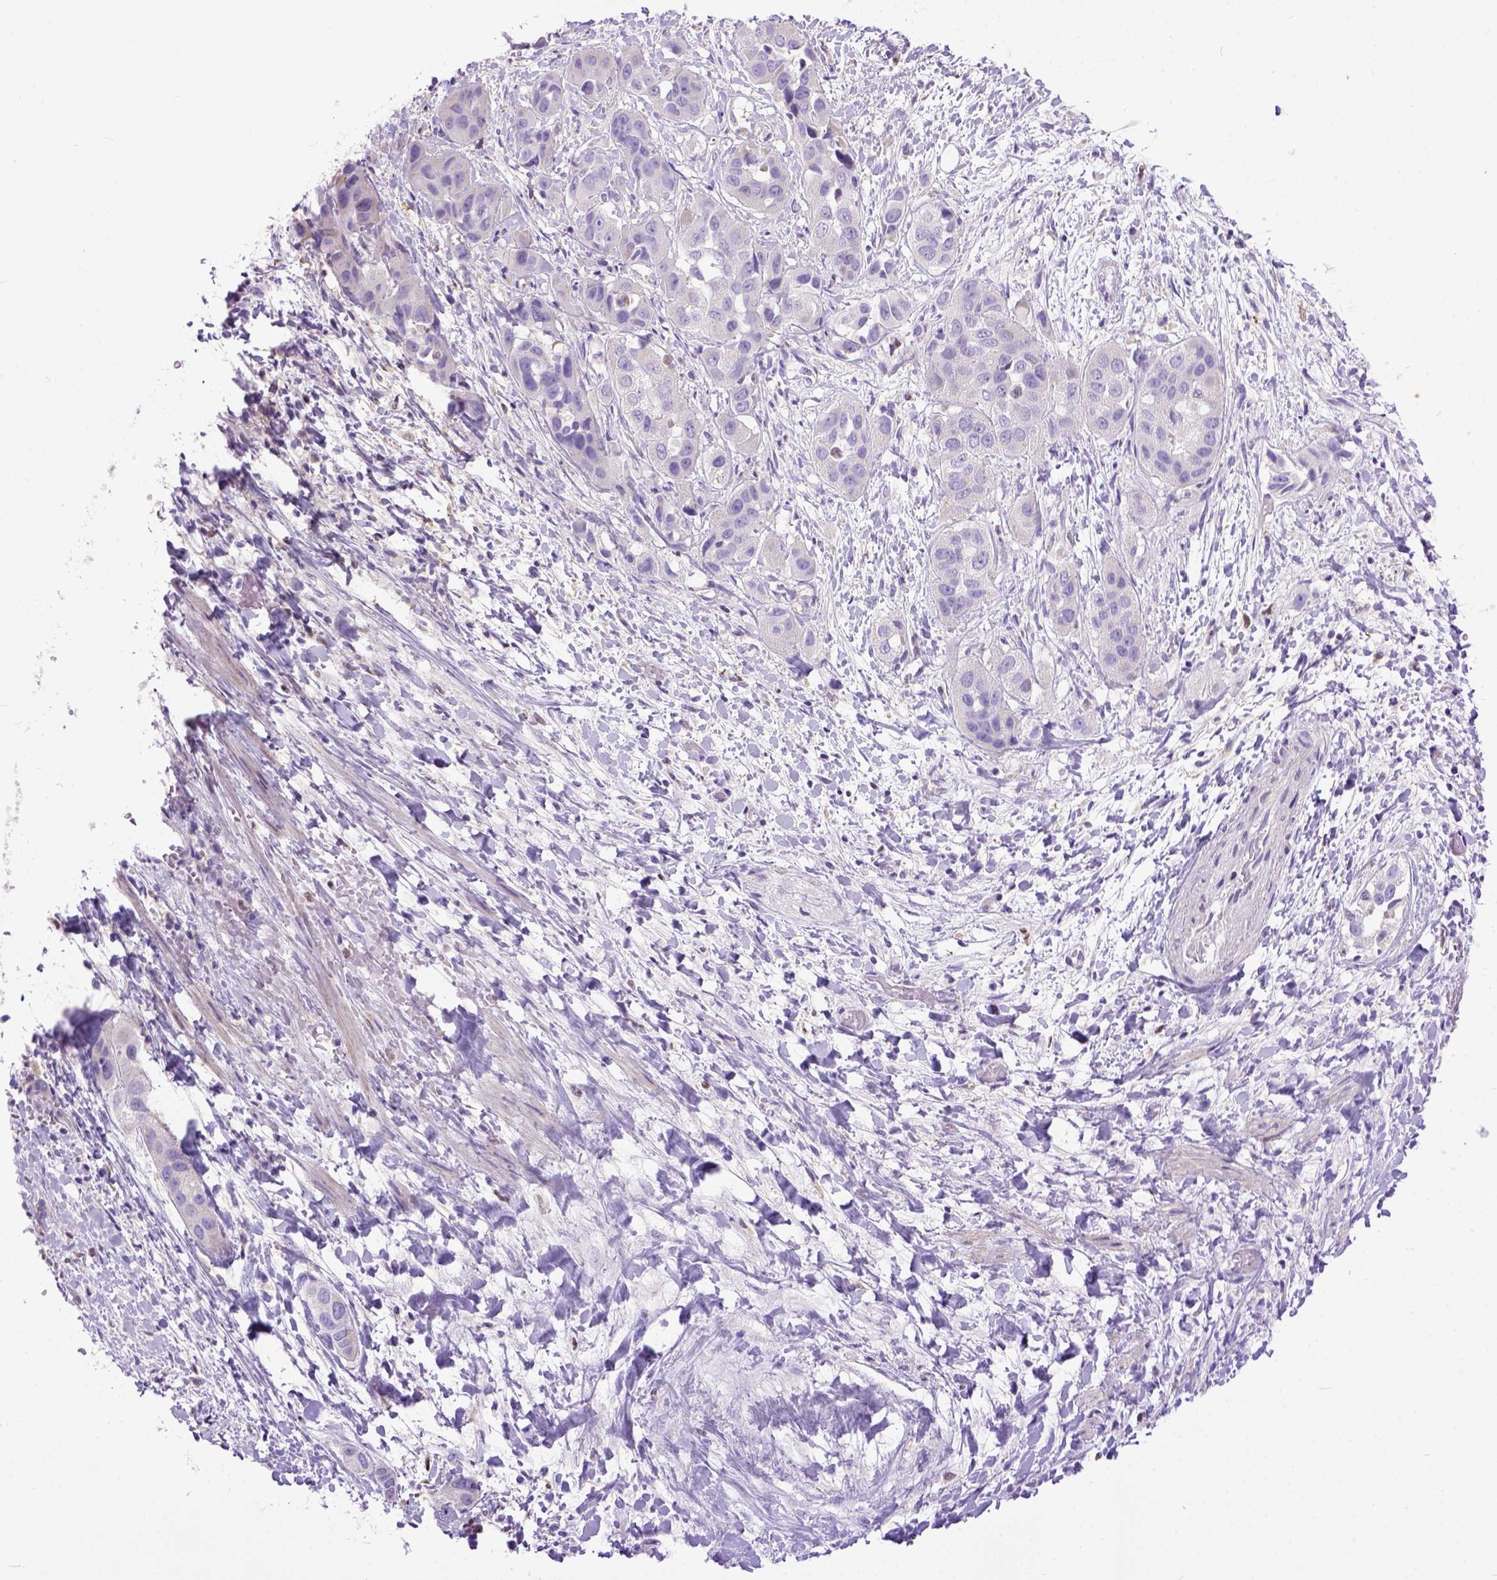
{"staining": {"intensity": "negative", "quantity": "none", "location": "none"}, "tissue": "liver cancer", "cell_type": "Tumor cells", "image_type": "cancer", "snomed": [{"axis": "morphology", "description": "Cholangiocarcinoma"}, {"axis": "topography", "description": "Liver"}], "caption": "Micrograph shows no significant protein positivity in tumor cells of liver cholangiocarcinoma. (Immunohistochemistry (ihc), brightfield microscopy, high magnification).", "gene": "CRB1", "patient": {"sex": "female", "age": 52}}